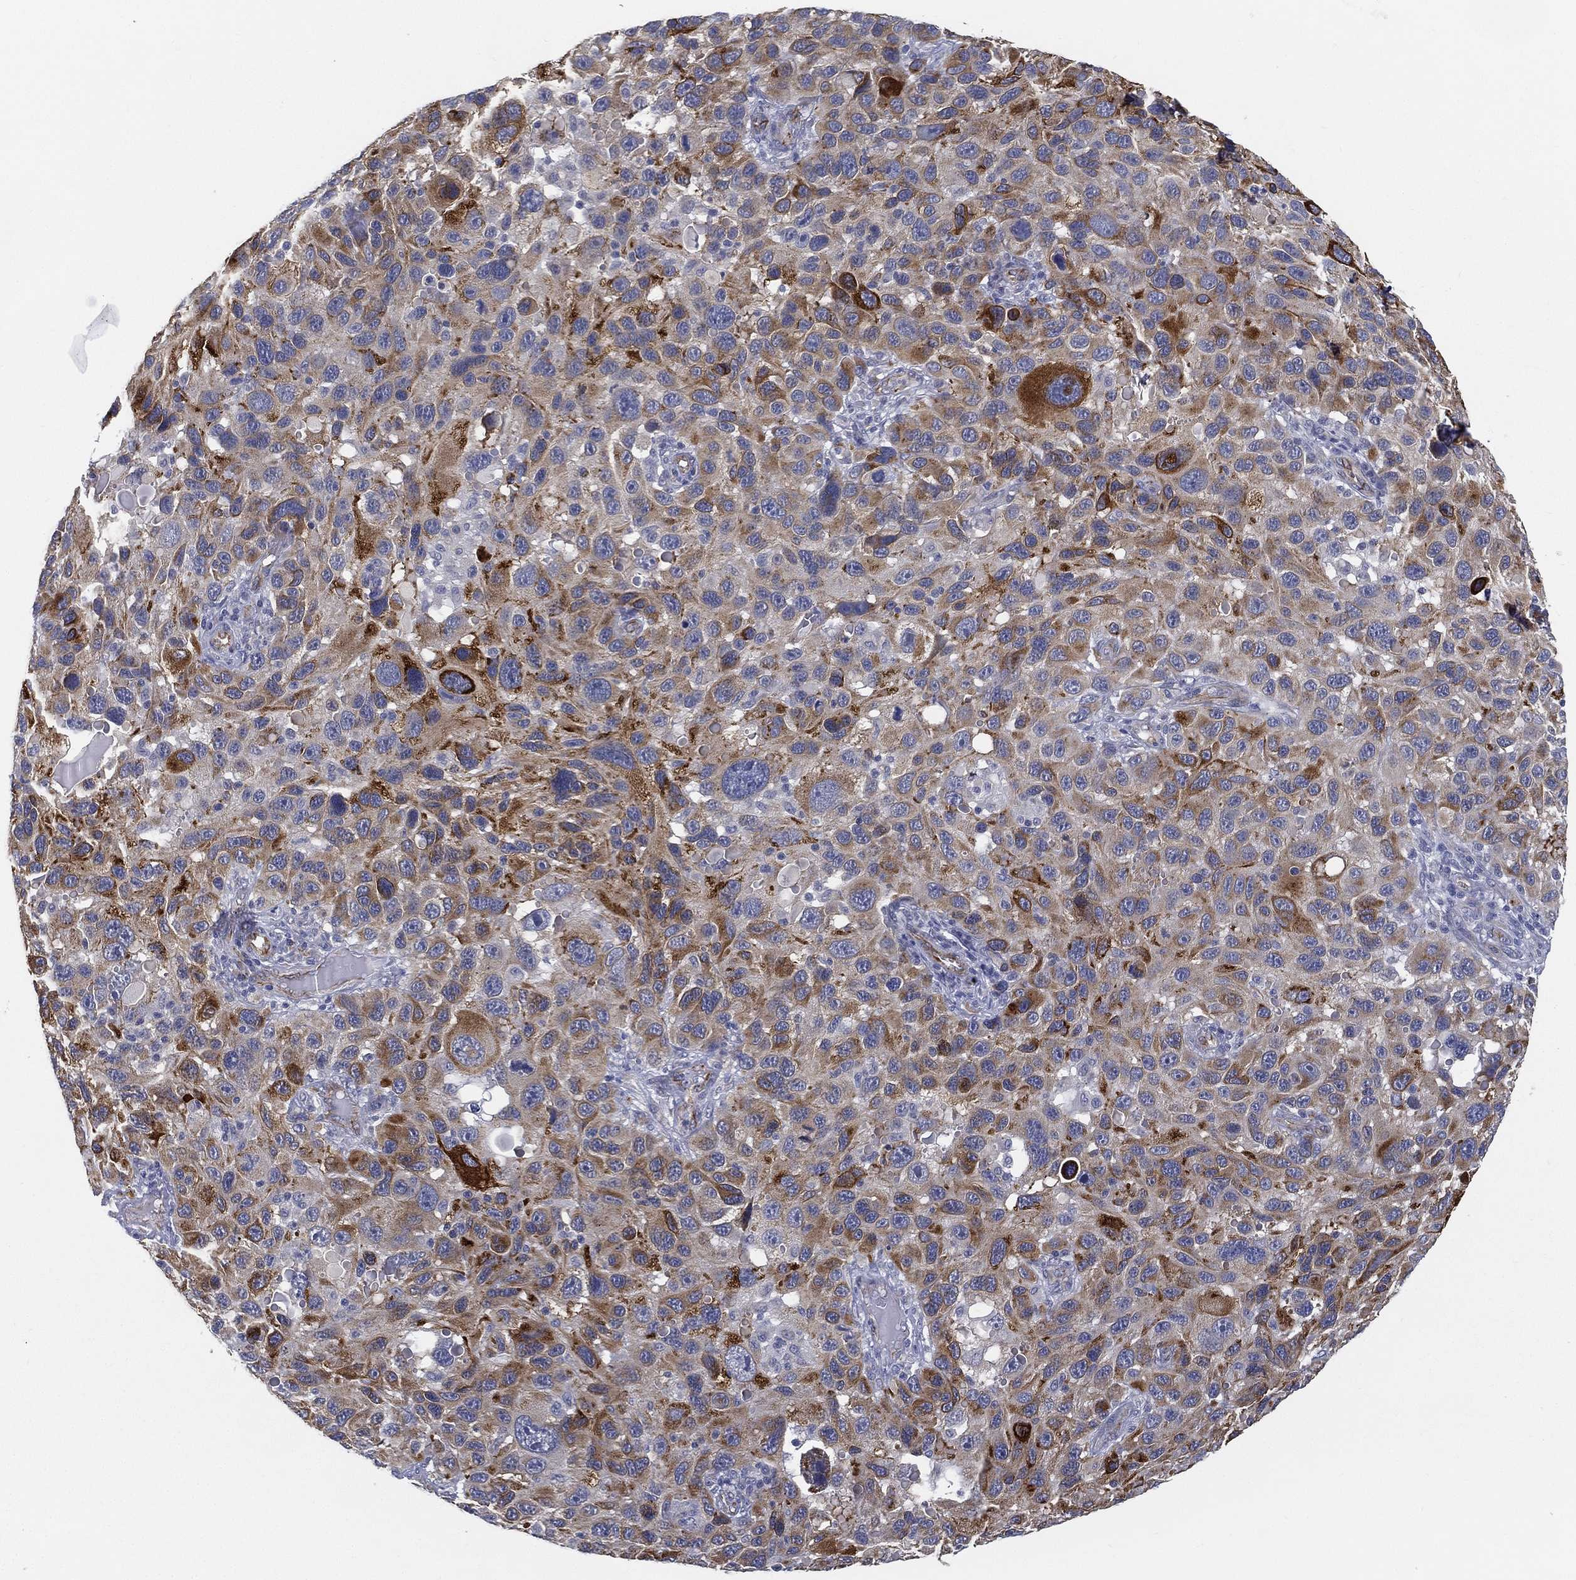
{"staining": {"intensity": "strong", "quantity": "<25%", "location": "cytoplasmic/membranous"}, "tissue": "melanoma", "cell_type": "Tumor cells", "image_type": "cancer", "snomed": [{"axis": "morphology", "description": "Malignant melanoma, NOS"}, {"axis": "topography", "description": "Skin"}], "caption": "Tumor cells display medium levels of strong cytoplasmic/membranous expression in about <25% of cells in human malignant melanoma. The staining is performed using DAB brown chromogen to label protein expression. The nuclei are counter-stained blue using hematoxylin.", "gene": "LRRC56", "patient": {"sex": "male", "age": 53}}